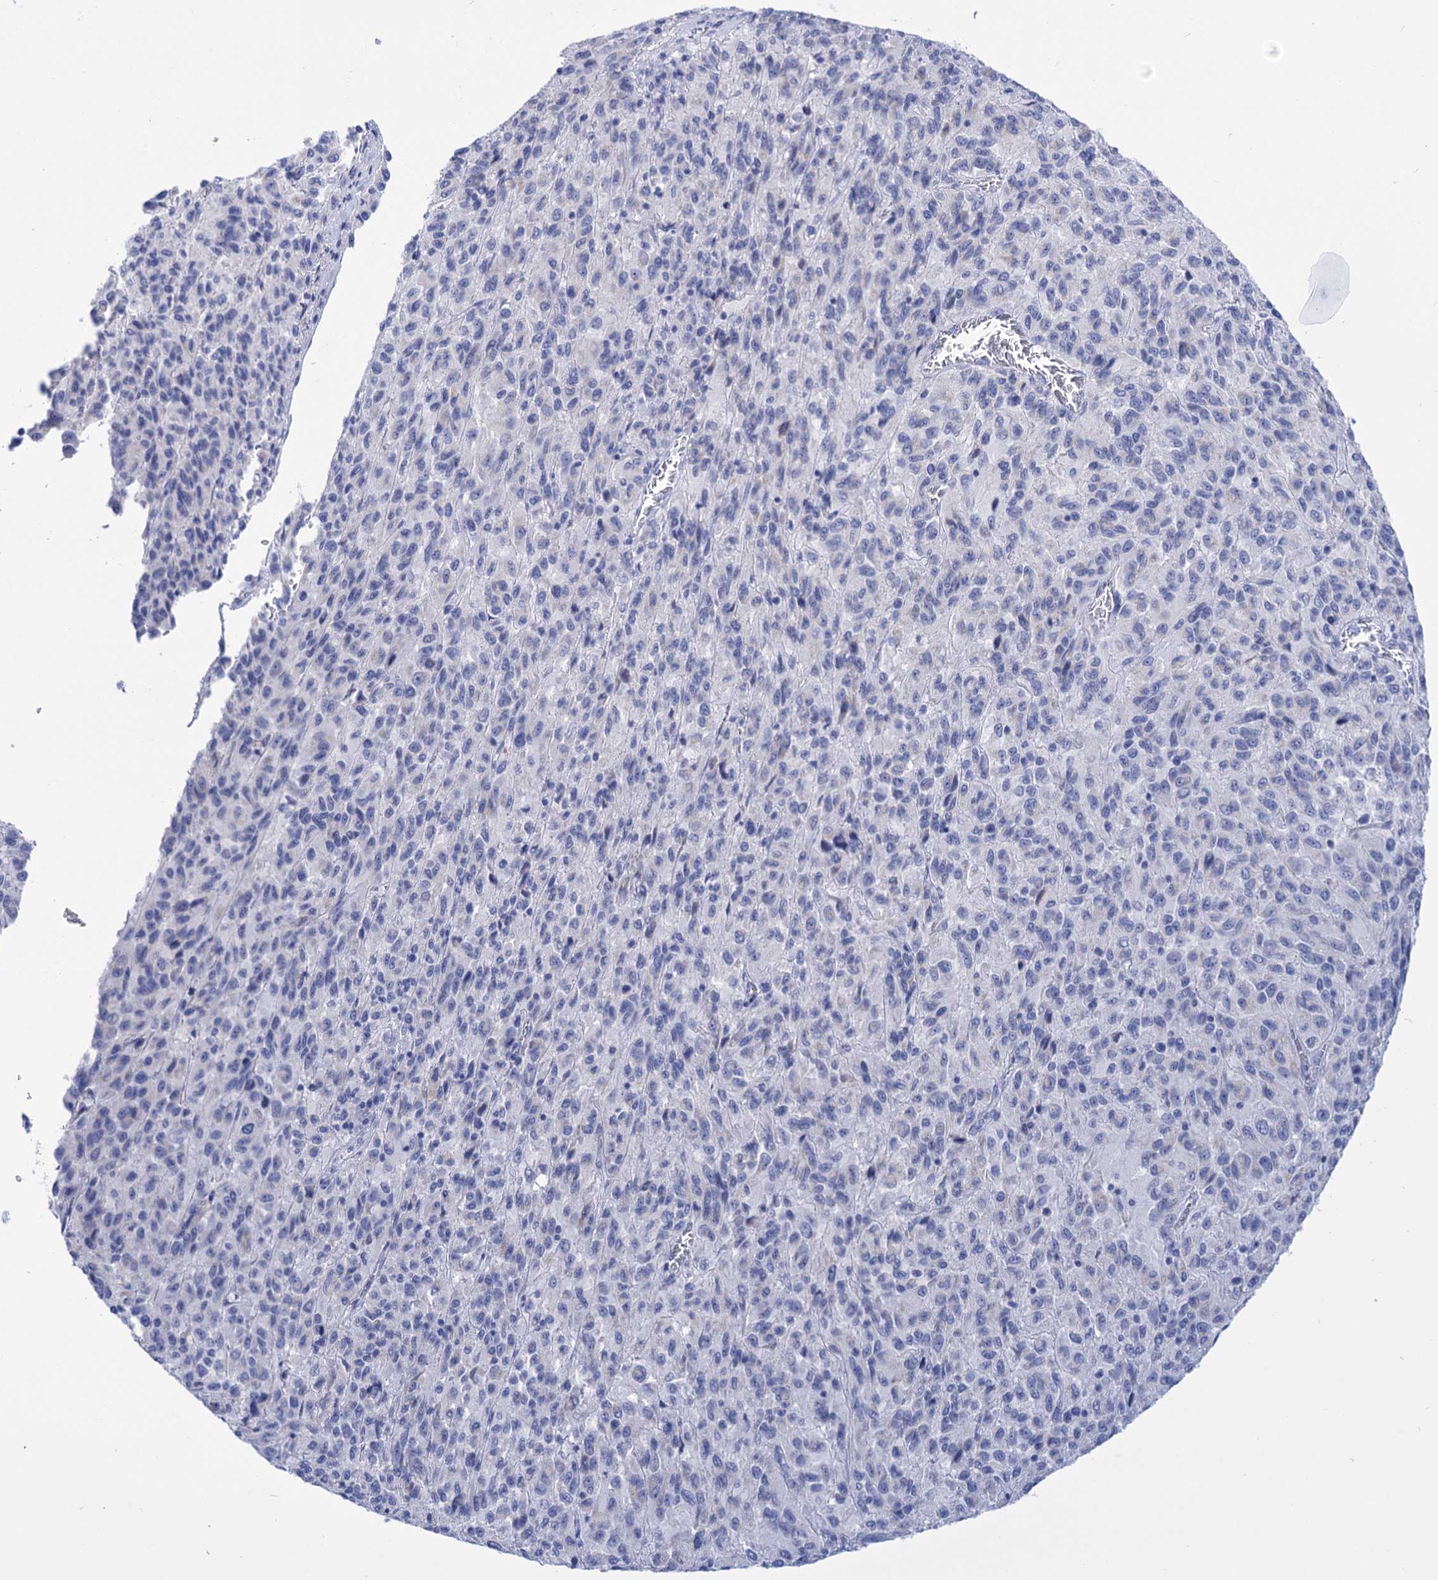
{"staining": {"intensity": "negative", "quantity": "none", "location": "none"}, "tissue": "melanoma", "cell_type": "Tumor cells", "image_type": "cancer", "snomed": [{"axis": "morphology", "description": "Malignant melanoma, Metastatic site"}, {"axis": "topography", "description": "Lung"}], "caption": "Immunohistochemistry (IHC) histopathology image of neoplastic tissue: melanoma stained with DAB (3,3'-diaminobenzidine) shows no significant protein positivity in tumor cells. Brightfield microscopy of immunohistochemistry (IHC) stained with DAB (brown) and hematoxylin (blue), captured at high magnification.", "gene": "YARS2", "patient": {"sex": "male", "age": 64}}